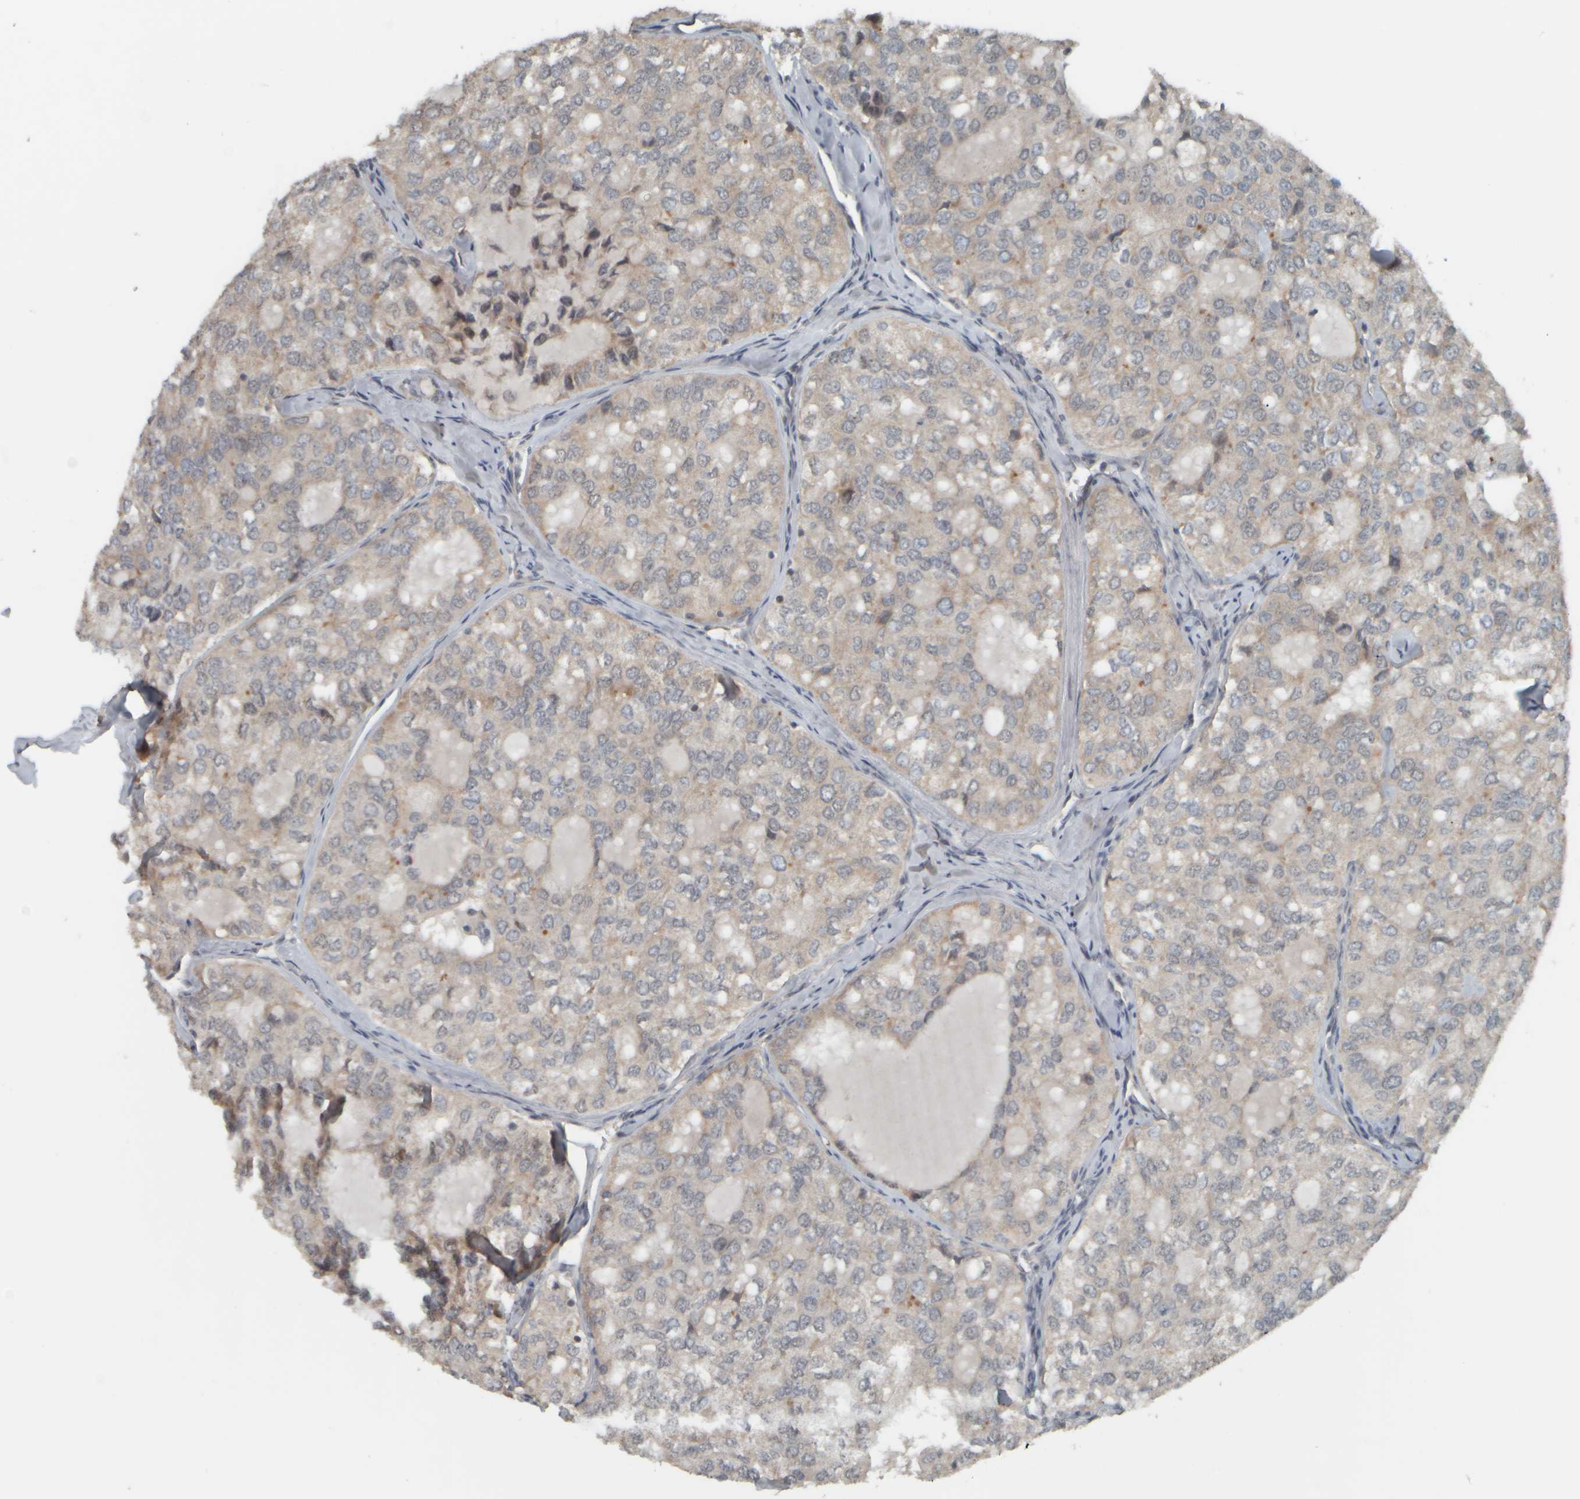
{"staining": {"intensity": "weak", "quantity": "<25%", "location": "cytoplasmic/membranous"}, "tissue": "thyroid cancer", "cell_type": "Tumor cells", "image_type": "cancer", "snomed": [{"axis": "morphology", "description": "Follicular adenoma carcinoma, NOS"}, {"axis": "topography", "description": "Thyroid gland"}], "caption": "Immunohistochemical staining of human follicular adenoma carcinoma (thyroid) demonstrates no significant positivity in tumor cells. Nuclei are stained in blue.", "gene": "NAPG", "patient": {"sex": "male", "age": 75}}